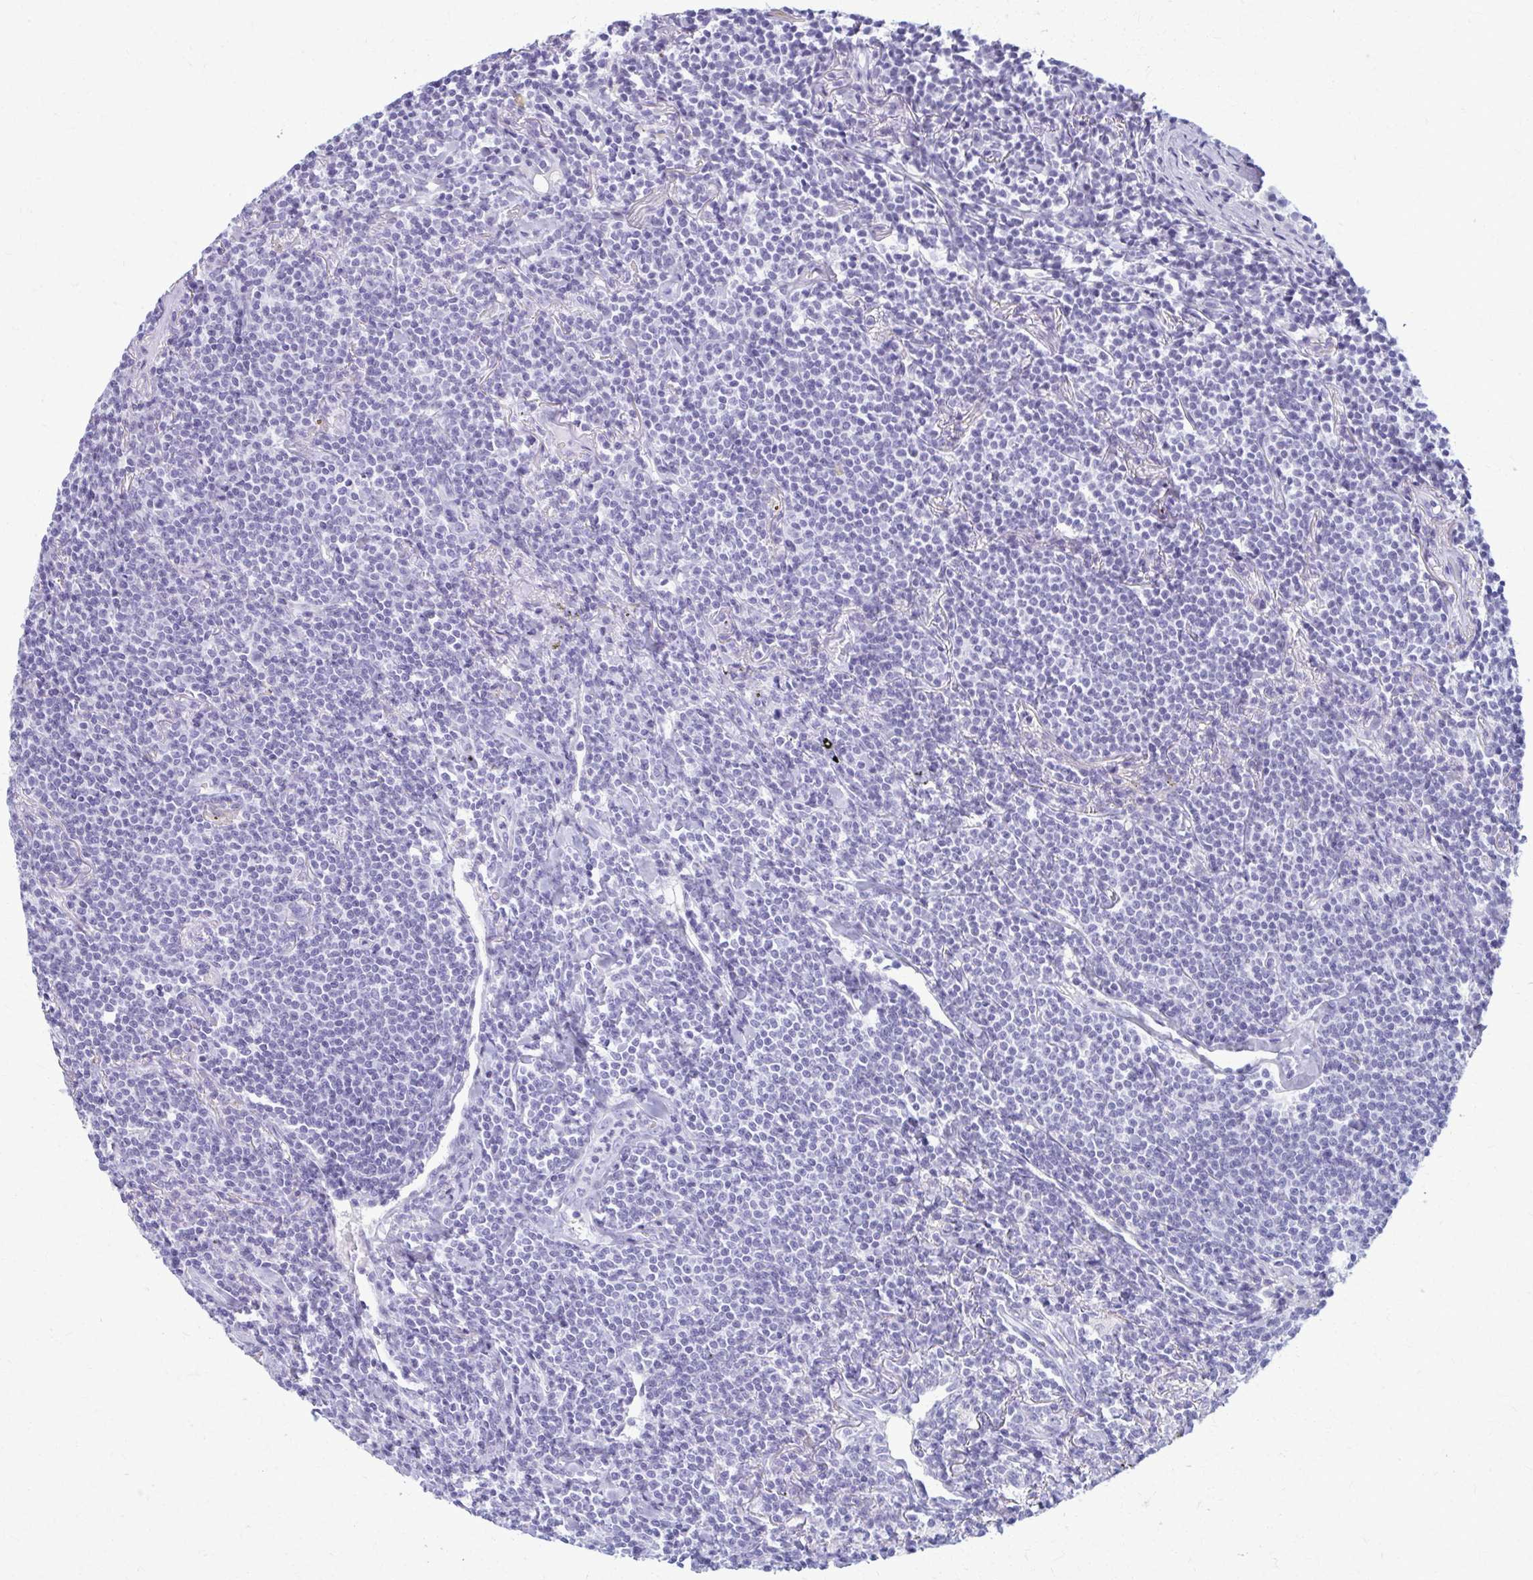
{"staining": {"intensity": "negative", "quantity": "none", "location": "none"}, "tissue": "lymphoma", "cell_type": "Tumor cells", "image_type": "cancer", "snomed": [{"axis": "morphology", "description": "Malignant lymphoma, non-Hodgkin's type, Low grade"}, {"axis": "topography", "description": "Lung"}], "caption": "IHC of human lymphoma shows no expression in tumor cells. (DAB (3,3'-diaminobenzidine) immunohistochemistry (IHC), high magnification).", "gene": "ACSM2B", "patient": {"sex": "female", "age": 71}}